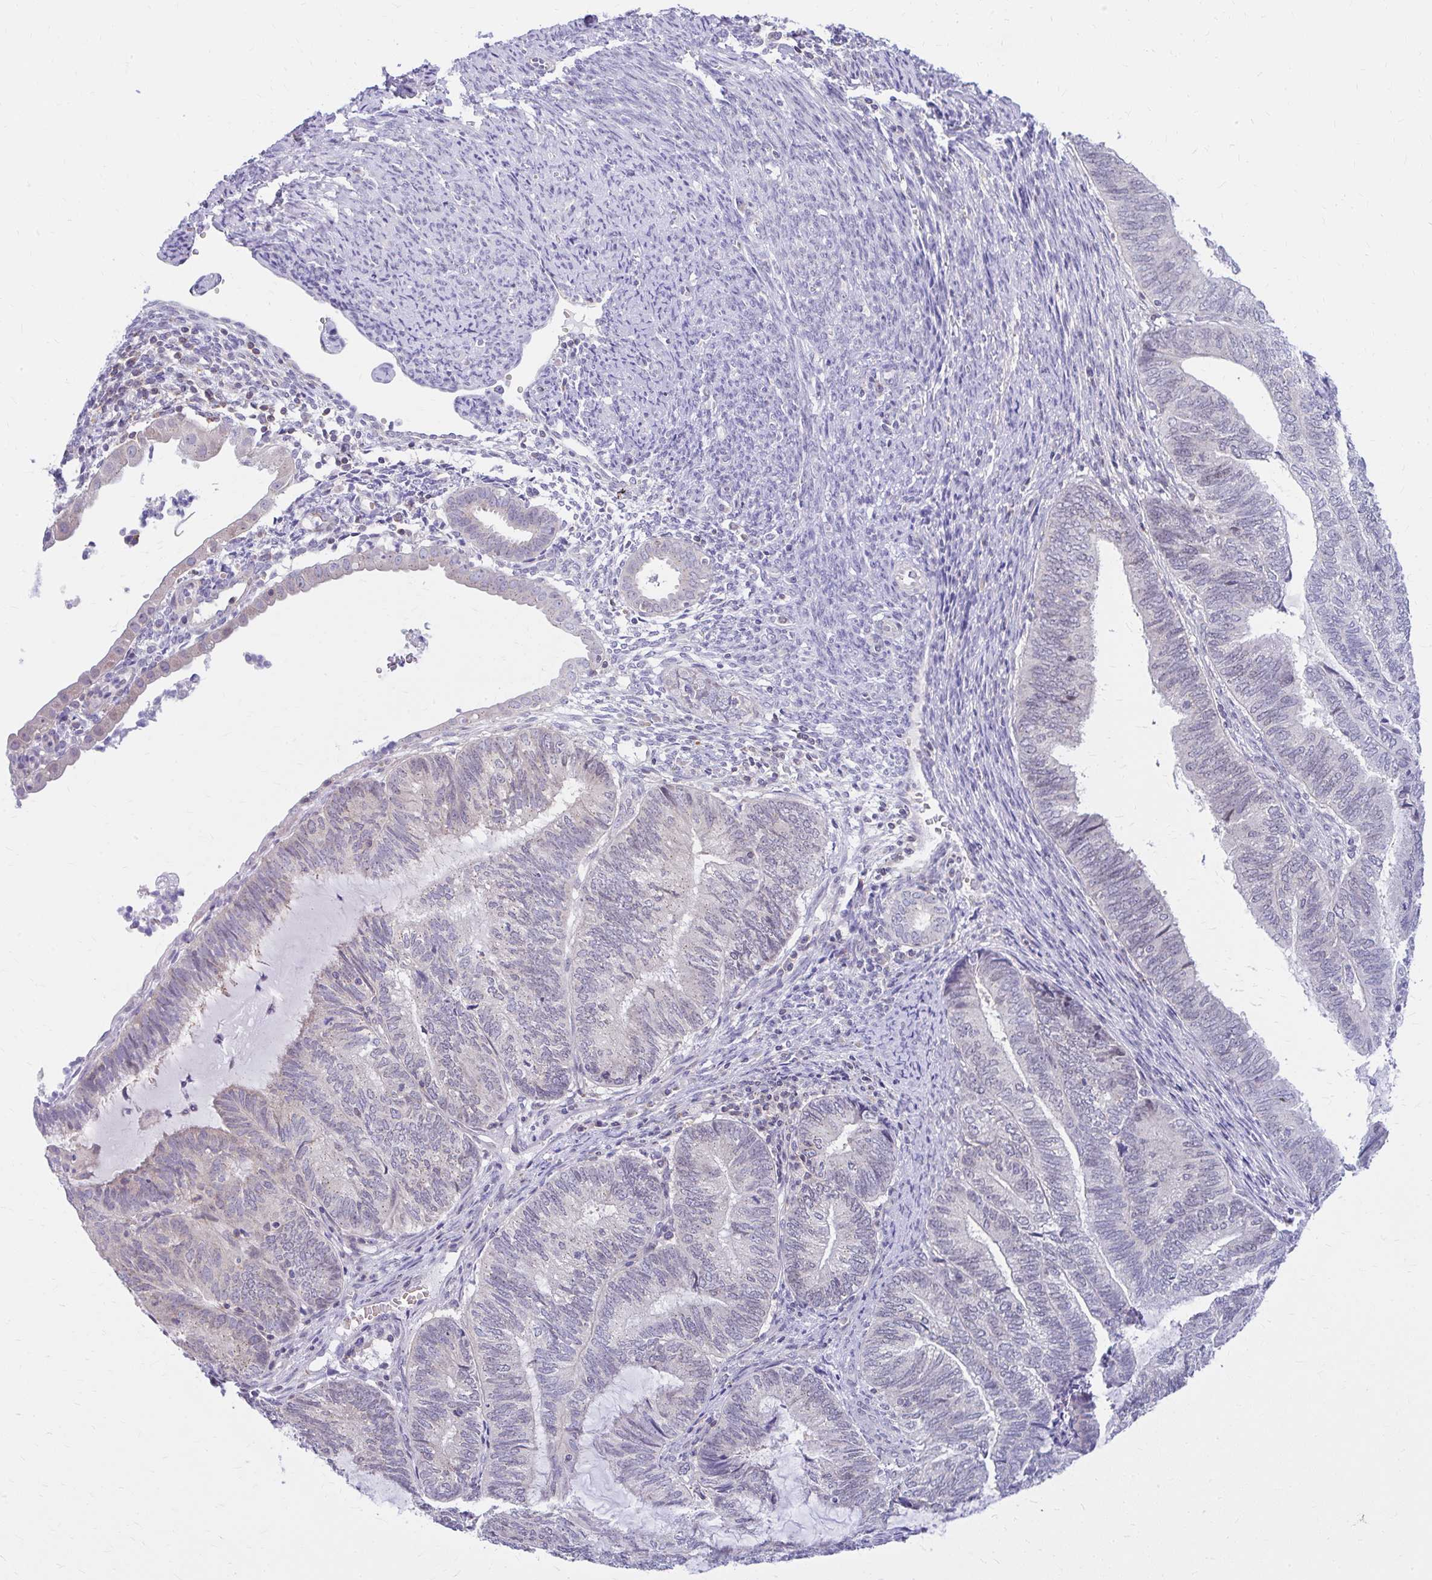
{"staining": {"intensity": "weak", "quantity": "<25%", "location": "cytoplasmic/membranous"}, "tissue": "endometrial cancer", "cell_type": "Tumor cells", "image_type": "cancer", "snomed": [{"axis": "morphology", "description": "Adenocarcinoma, NOS"}, {"axis": "topography", "description": "Uterus"}, {"axis": "topography", "description": "Endometrium"}], "caption": "Immunohistochemistry (IHC) micrograph of neoplastic tissue: human endometrial cancer (adenocarcinoma) stained with DAB (3,3'-diaminobenzidine) shows no significant protein expression in tumor cells.", "gene": "RADIL", "patient": {"sex": "female", "age": 70}}